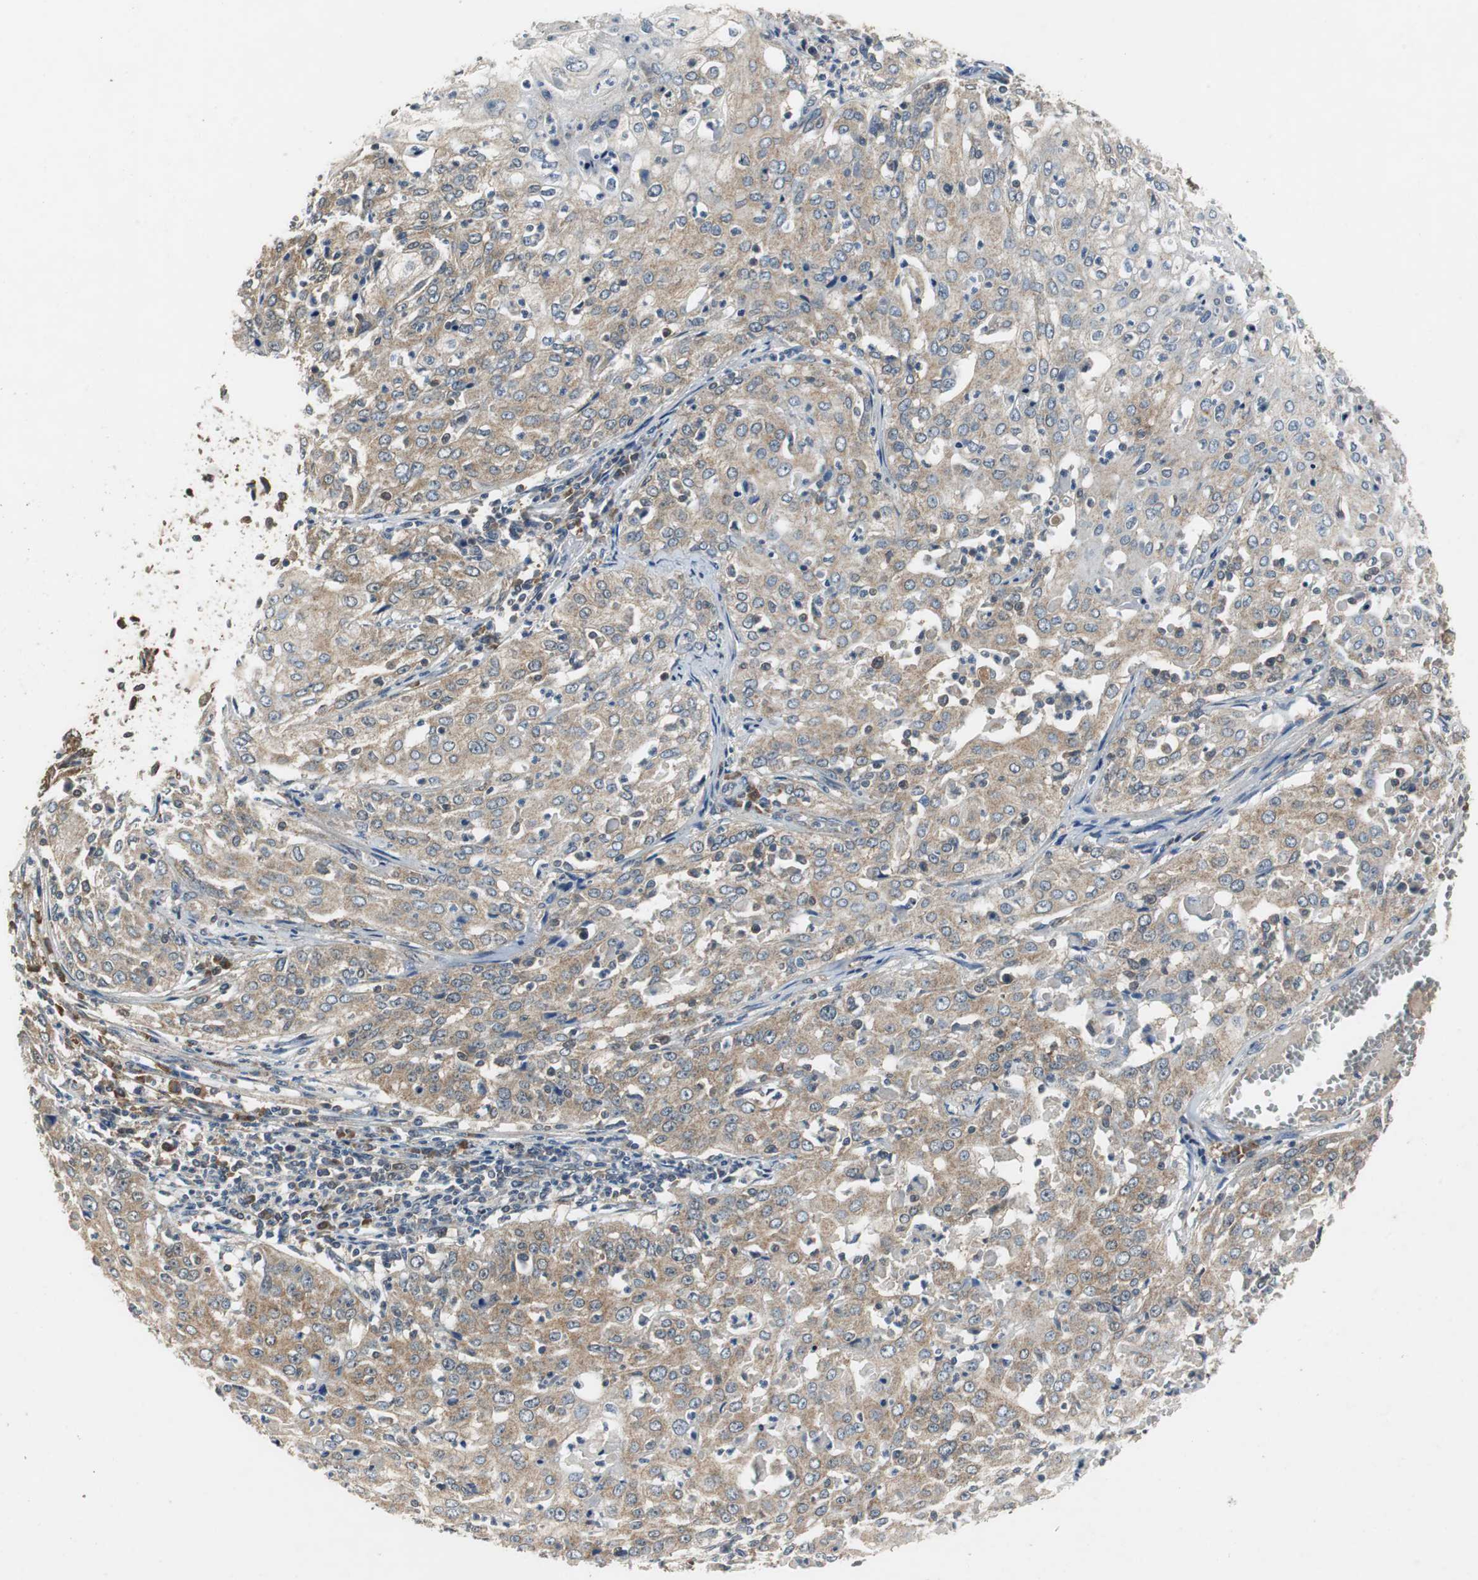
{"staining": {"intensity": "weak", "quantity": ">75%", "location": "cytoplasmic/membranous"}, "tissue": "cervical cancer", "cell_type": "Tumor cells", "image_type": "cancer", "snomed": [{"axis": "morphology", "description": "Squamous cell carcinoma, NOS"}, {"axis": "topography", "description": "Cervix"}], "caption": "Human cervical squamous cell carcinoma stained with a brown dye exhibits weak cytoplasmic/membranous positive staining in approximately >75% of tumor cells.", "gene": "VBP1", "patient": {"sex": "female", "age": 39}}